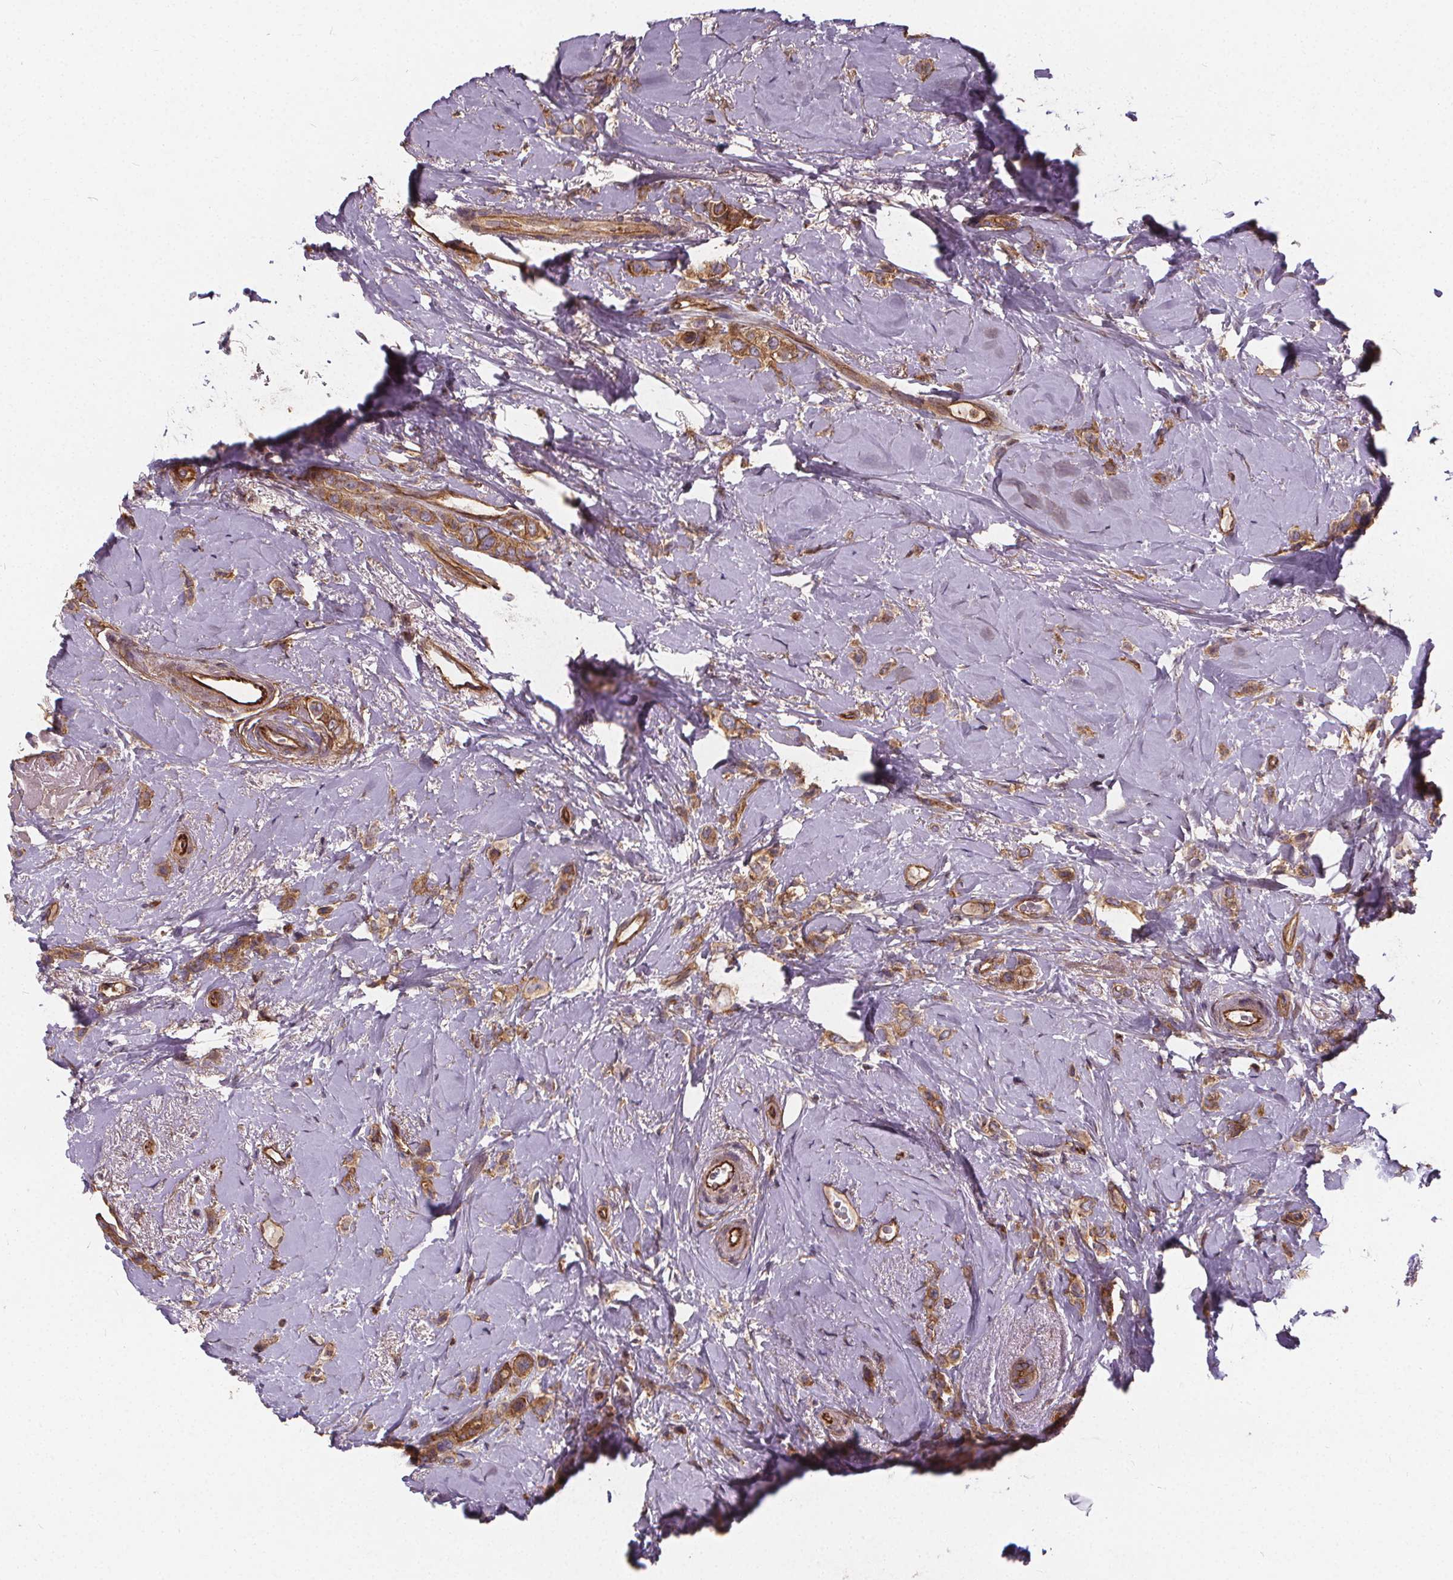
{"staining": {"intensity": "moderate", "quantity": ">75%", "location": "cytoplasmic/membranous"}, "tissue": "breast cancer", "cell_type": "Tumor cells", "image_type": "cancer", "snomed": [{"axis": "morphology", "description": "Lobular carcinoma"}, {"axis": "topography", "description": "Breast"}], "caption": "Moderate cytoplasmic/membranous protein positivity is appreciated in about >75% of tumor cells in breast cancer (lobular carcinoma). Immunohistochemistry stains the protein in brown and the nuclei are stained blue.", "gene": "CLINT1", "patient": {"sex": "female", "age": 66}}